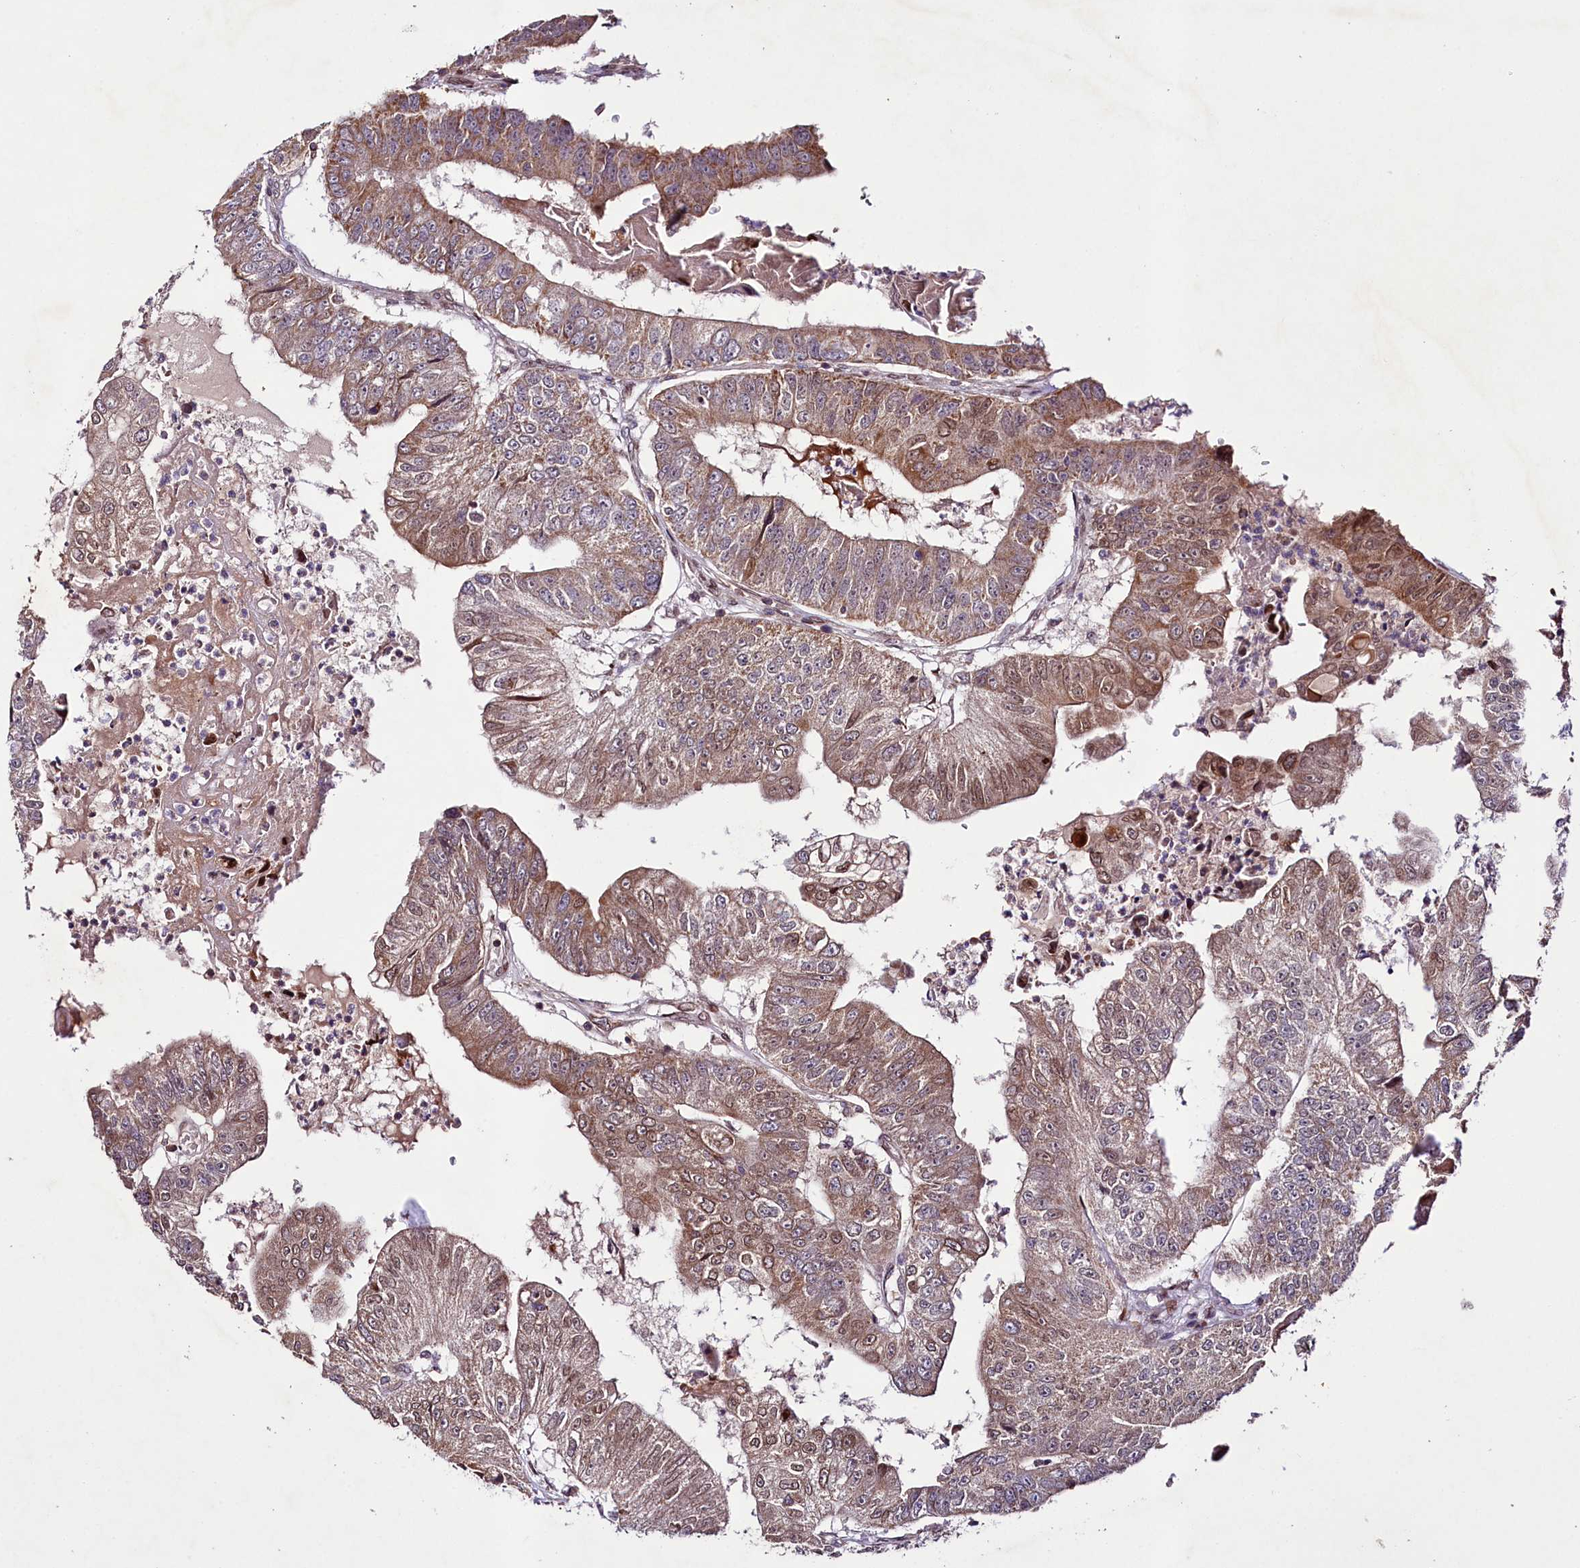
{"staining": {"intensity": "moderate", "quantity": ">75%", "location": "cytoplasmic/membranous,nuclear"}, "tissue": "colorectal cancer", "cell_type": "Tumor cells", "image_type": "cancer", "snomed": [{"axis": "morphology", "description": "Adenocarcinoma, NOS"}, {"axis": "topography", "description": "Colon"}], "caption": "Immunohistochemistry micrograph of neoplastic tissue: colorectal adenocarcinoma stained using IHC demonstrates medium levels of moderate protein expression localized specifically in the cytoplasmic/membranous and nuclear of tumor cells, appearing as a cytoplasmic/membranous and nuclear brown color.", "gene": "ZNF226", "patient": {"sex": "female", "age": 67}}